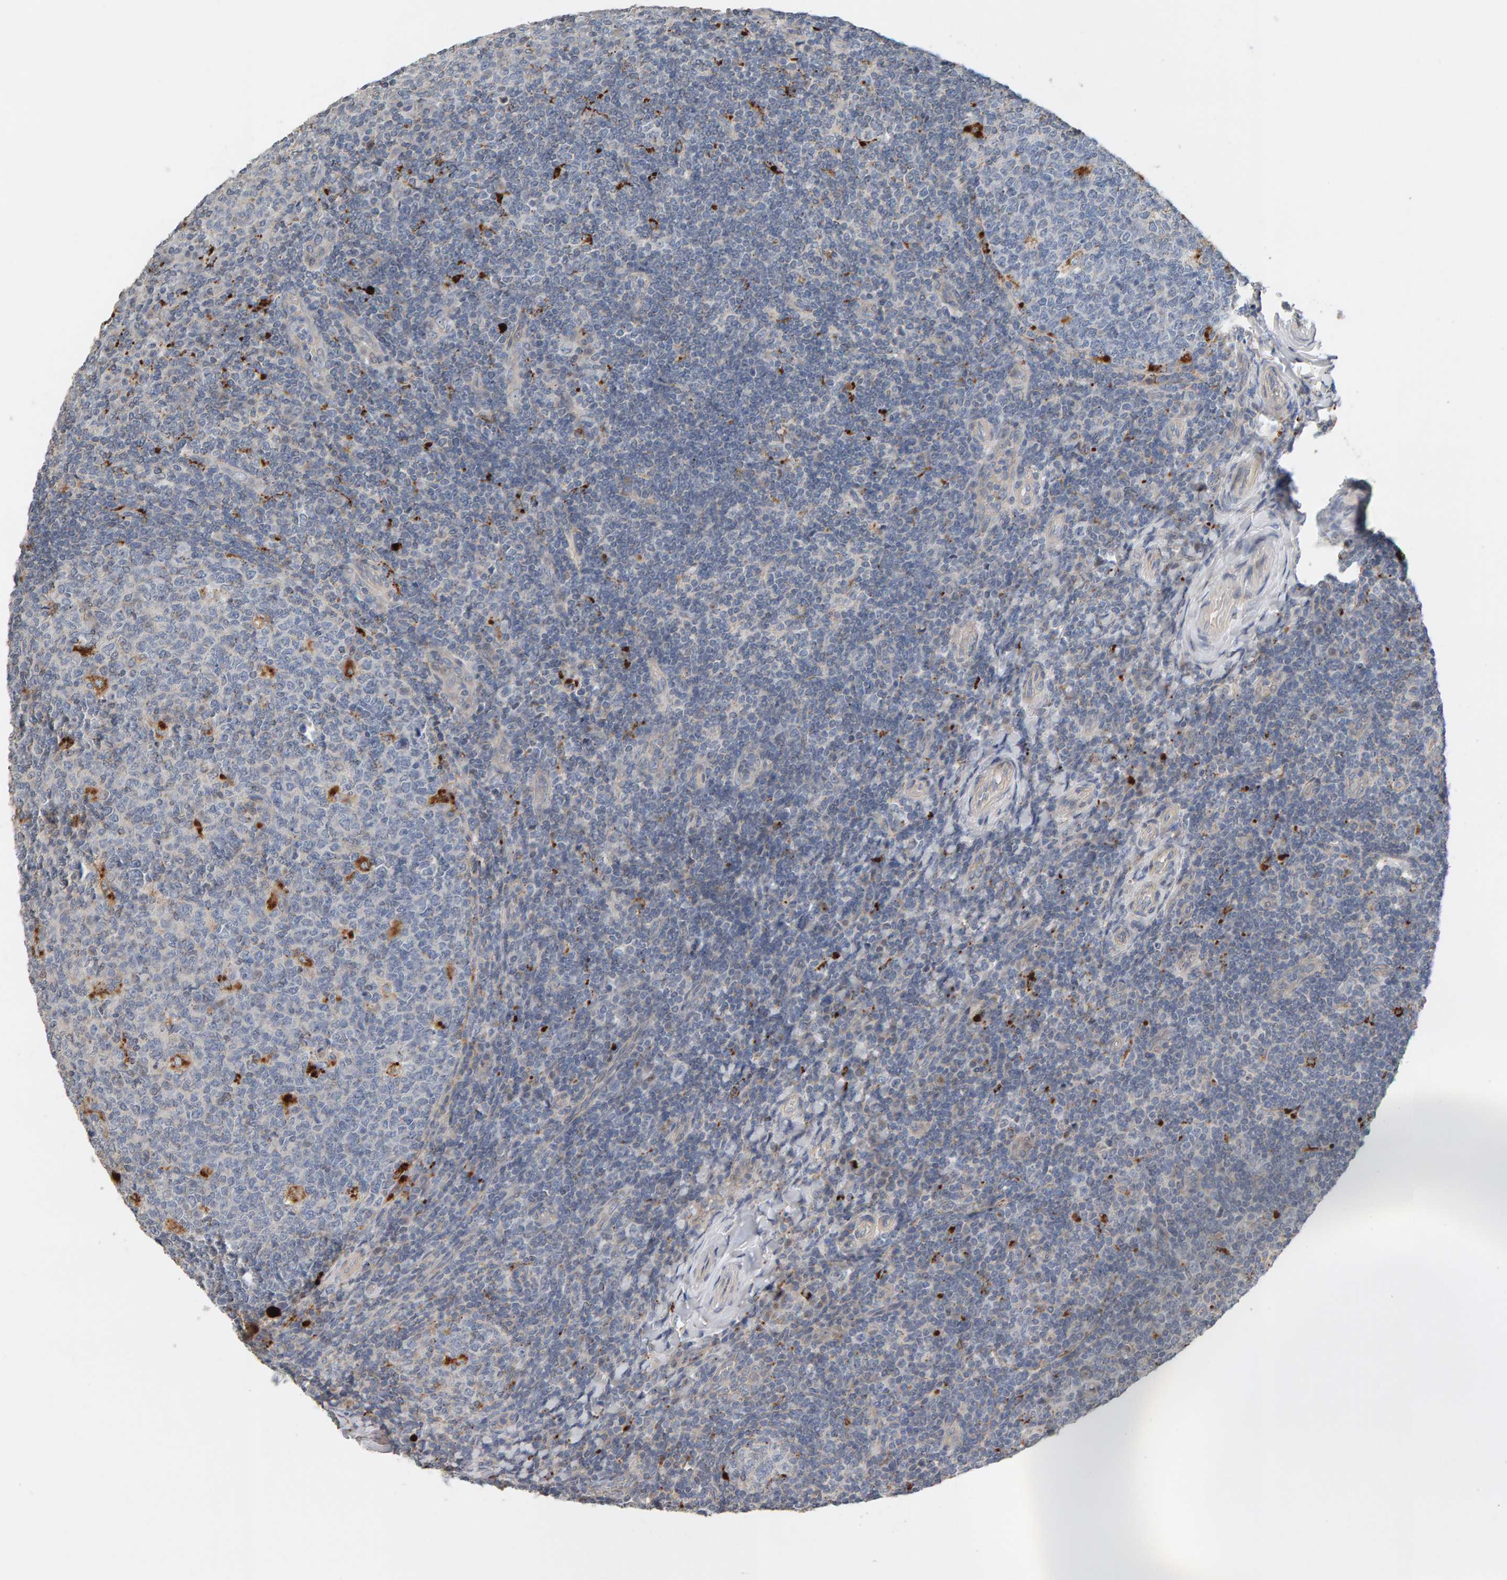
{"staining": {"intensity": "strong", "quantity": "<25%", "location": "cytoplasmic/membranous"}, "tissue": "tonsil", "cell_type": "Germinal center cells", "image_type": "normal", "snomed": [{"axis": "morphology", "description": "Normal tissue, NOS"}, {"axis": "topography", "description": "Tonsil"}], "caption": "A medium amount of strong cytoplasmic/membranous staining is identified in about <25% of germinal center cells in normal tonsil. Using DAB (3,3'-diaminobenzidine) (brown) and hematoxylin (blue) stains, captured at high magnification using brightfield microscopy.", "gene": "IPPK", "patient": {"sex": "female", "age": 19}}